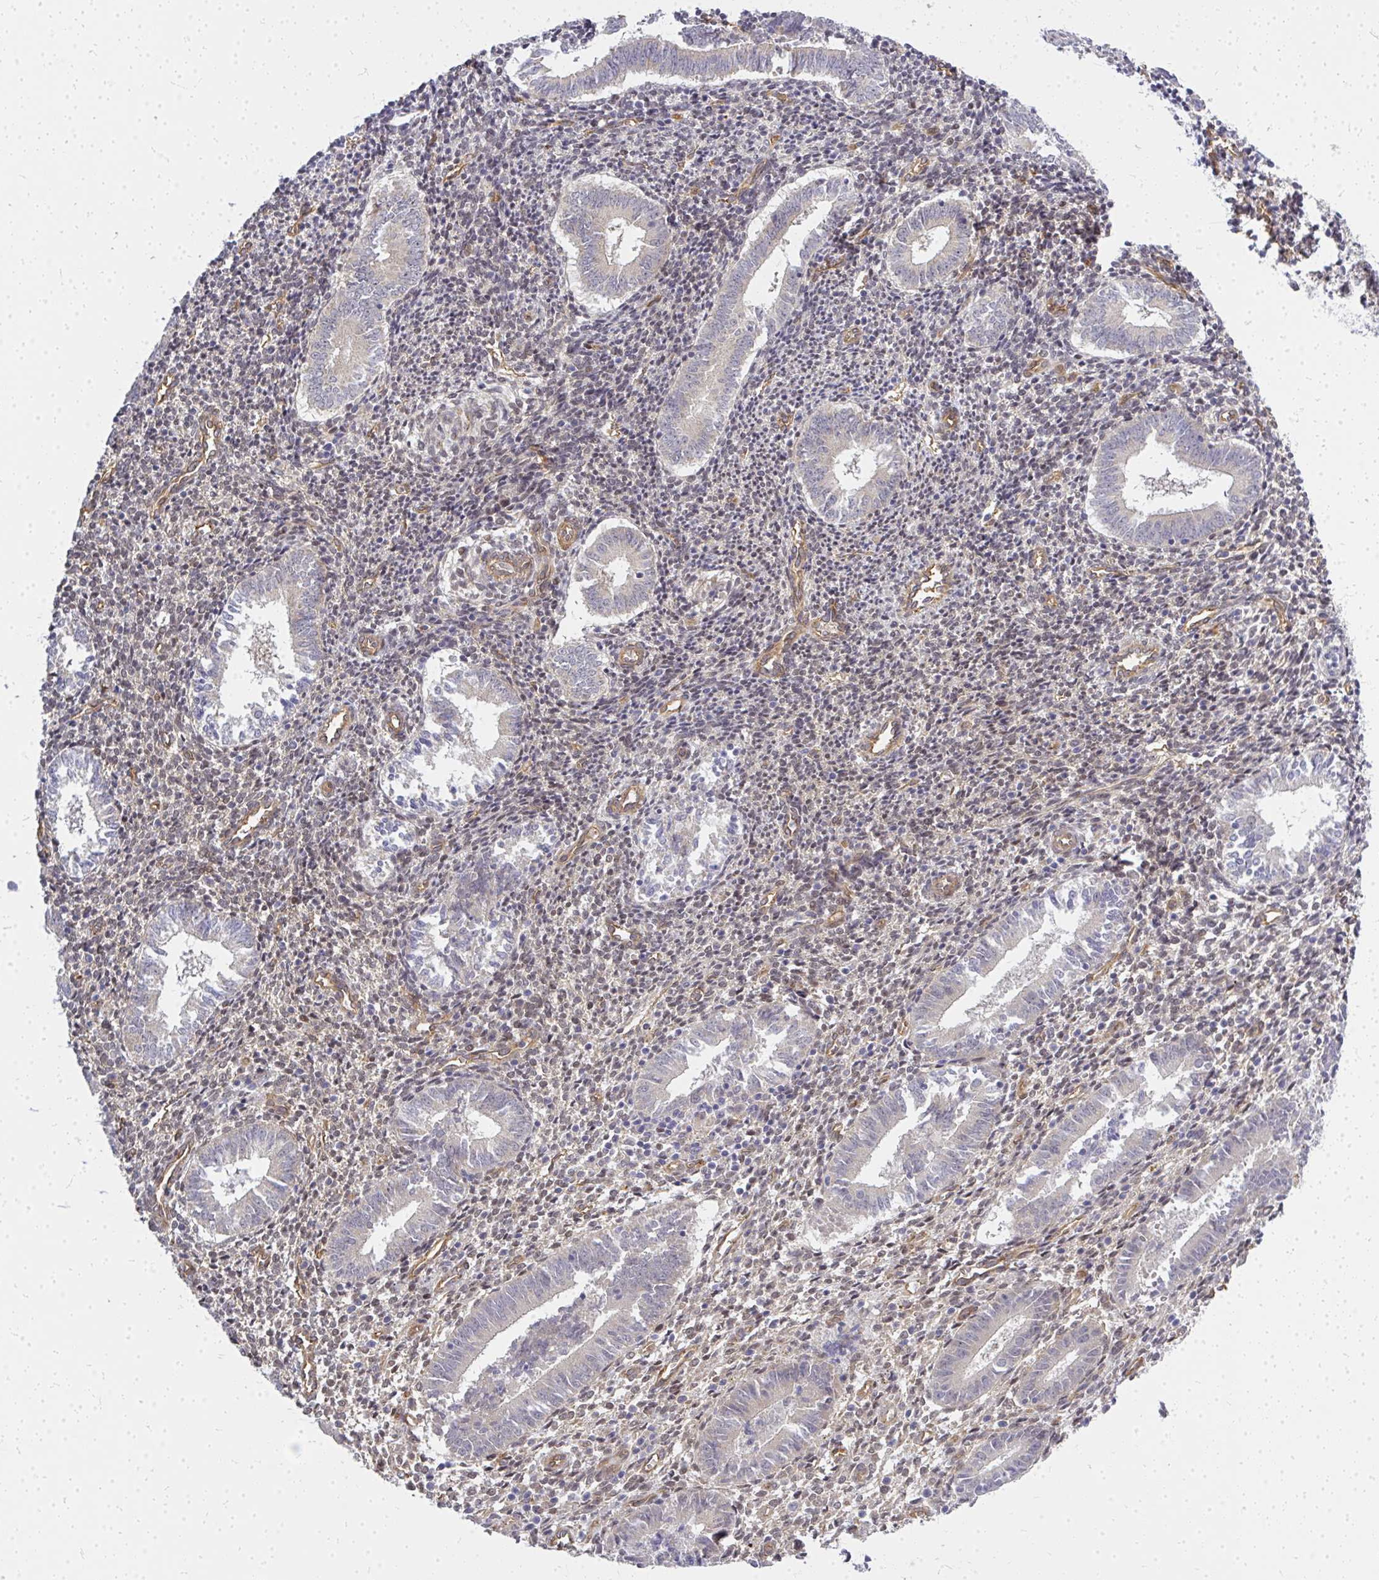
{"staining": {"intensity": "negative", "quantity": "none", "location": "none"}, "tissue": "endometrium", "cell_type": "Cells in endometrial stroma", "image_type": "normal", "snomed": [{"axis": "morphology", "description": "Normal tissue, NOS"}, {"axis": "topography", "description": "Endometrium"}], "caption": "This is an IHC micrograph of normal human endometrium. There is no expression in cells in endometrial stroma.", "gene": "ENSG00000258472", "patient": {"sex": "female", "age": 25}}